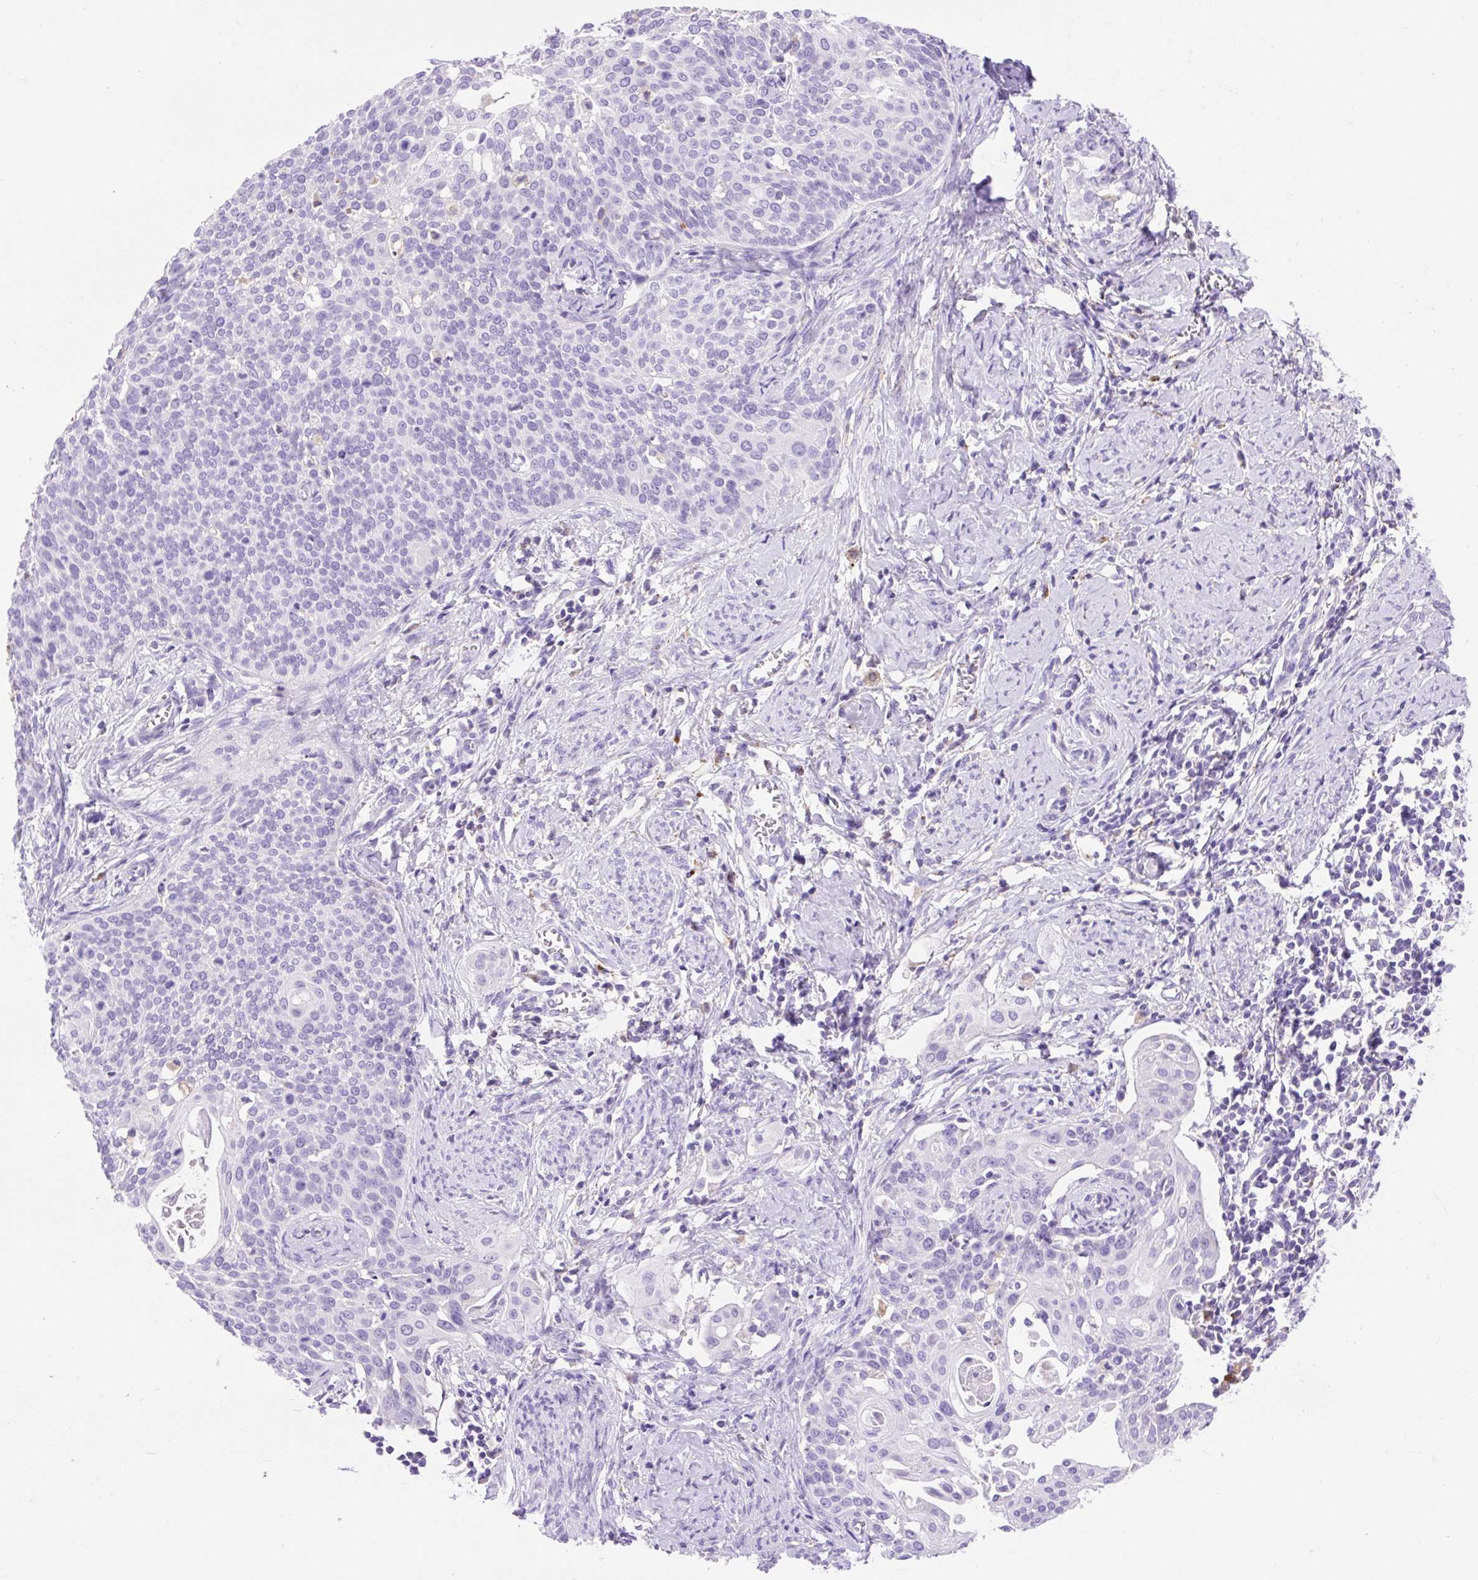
{"staining": {"intensity": "negative", "quantity": "none", "location": "none"}, "tissue": "cervical cancer", "cell_type": "Tumor cells", "image_type": "cancer", "snomed": [{"axis": "morphology", "description": "Squamous cell carcinoma, NOS"}, {"axis": "topography", "description": "Cervix"}], "caption": "Immunohistochemical staining of squamous cell carcinoma (cervical) shows no significant positivity in tumor cells.", "gene": "HEXB", "patient": {"sex": "female", "age": 44}}